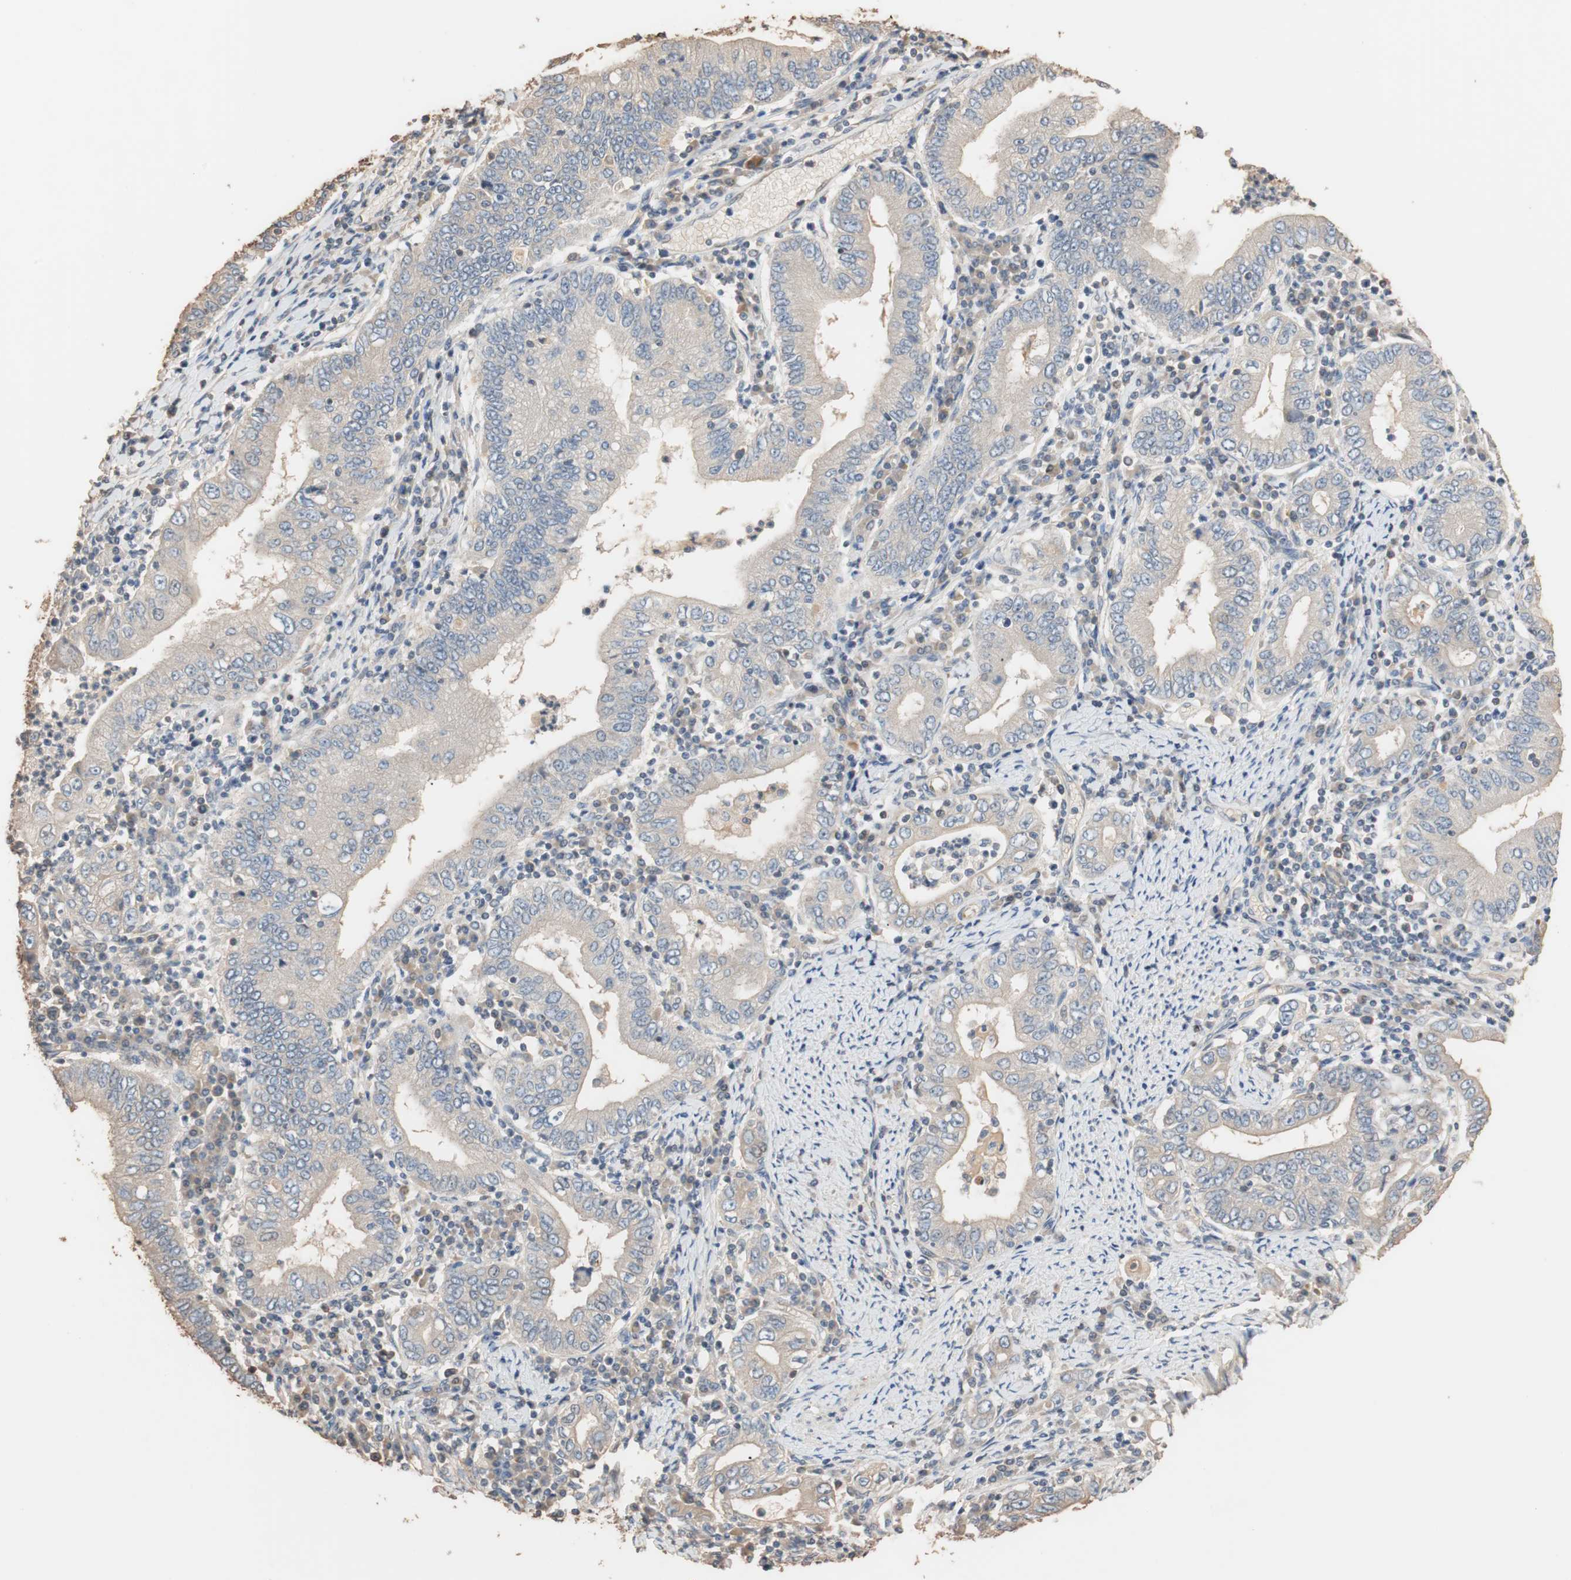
{"staining": {"intensity": "moderate", "quantity": "25%-75%", "location": "cytoplasmic/membranous"}, "tissue": "stomach cancer", "cell_type": "Tumor cells", "image_type": "cancer", "snomed": [{"axis": "morphology", "description": "Normal tissue, NOS"}, {"axis": "morphology", "description": "Adenocarcinoma, NOS"}, {"axis": "topography", "description": "Esophagus"}, {"axis": "topography", "description": "Stomach, upper"}, {"axis": "topography", "description": "Peripheral nerve tissue"}], "caption": "This histopathology image reveals adenocarcinoma (stomach) stained with immunohistochemistry (IHC) to label a protein in brown. The cytoplasmic/membranous of tumor cells show moderate positivity for the protein. Nuclei are counter-stained blue.", "gene": "TUBB", "patient": {"sex": "male", "age": 62}}